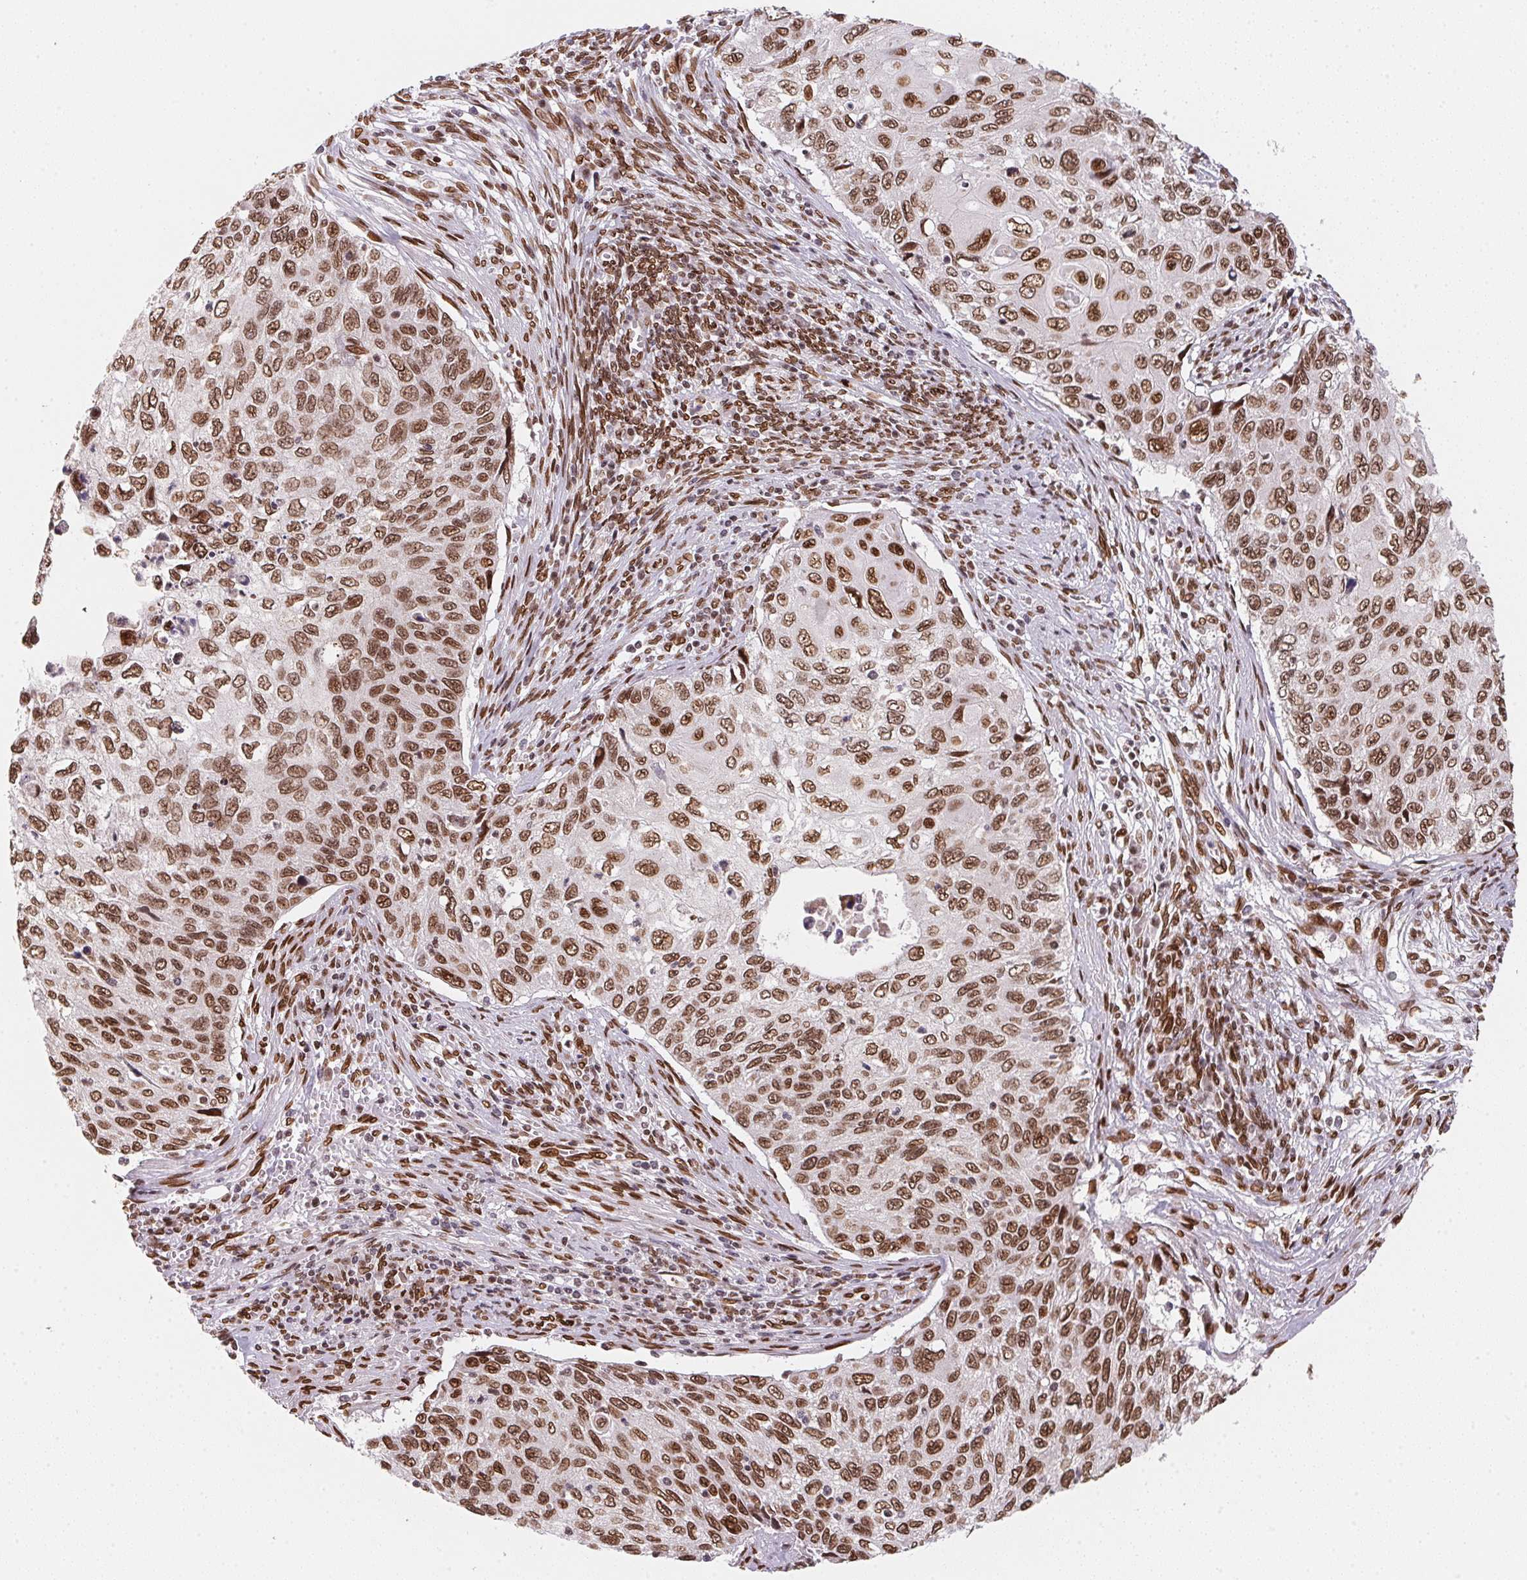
{"staining": {"intensity": "strong", "quantity": ">75%", "location": "cytoplasmic/membranous,nuclear"}, "tissue": "cervical cancer", "cell_type": "Tumor cells", "image_type": "cancer", "snomed": [{"axis": "morphology", "description": "Squamous cell carcinoma, NOS"}, {"axis": "topography", "description": "Cervix"}], "caption": "Squamous cell carcinoma (cervical) was stained to show a protein in brown. There is high levels of strong cytoplasmic/membranous and nuclear positivity in approximately >75% of tumor cells.", "gene": "SAP30BP", "patient": {"sex": "female", "age": 70}}